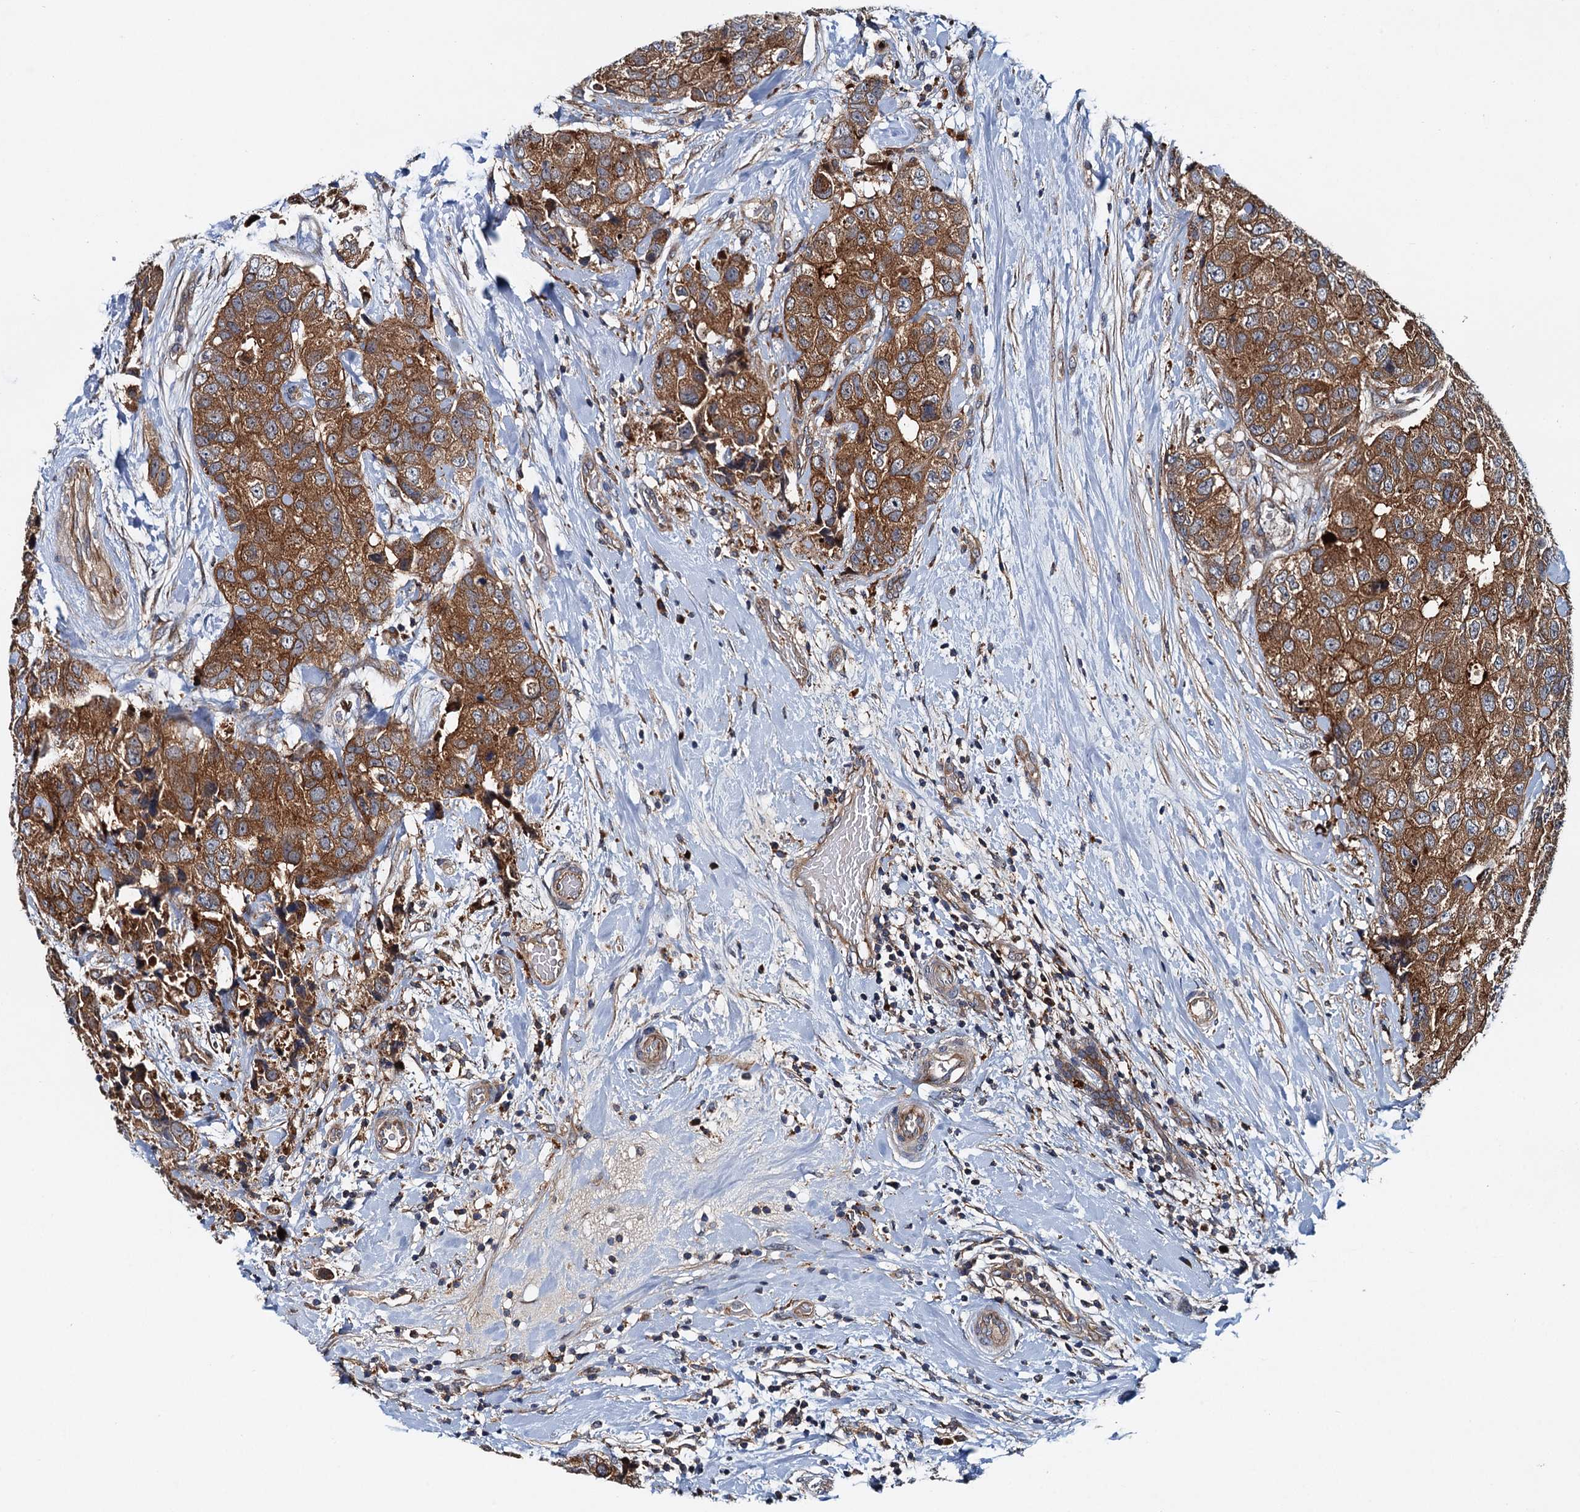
{"staining": {"intensity": "strong", "quantity": ">75%", "location": "cytoplasmic/membranous"}, "tissue": "breast cancer", "cell_type": "Tumor cells", "image_type": "cancer", "snomed": [{"axis": "morphology", "description": "Duct carcinoma"}, {"axis": "topography", "description": "Breast"}], "caption": "Breast infiltrating ductal carcinoma stained for a protein (brown) exhibits strong cytoplasmic/membranous positive staining in approximately >75% of tumor cells.", "gene": "EFL1", "patient": {"sex": "female", "age": 62}}